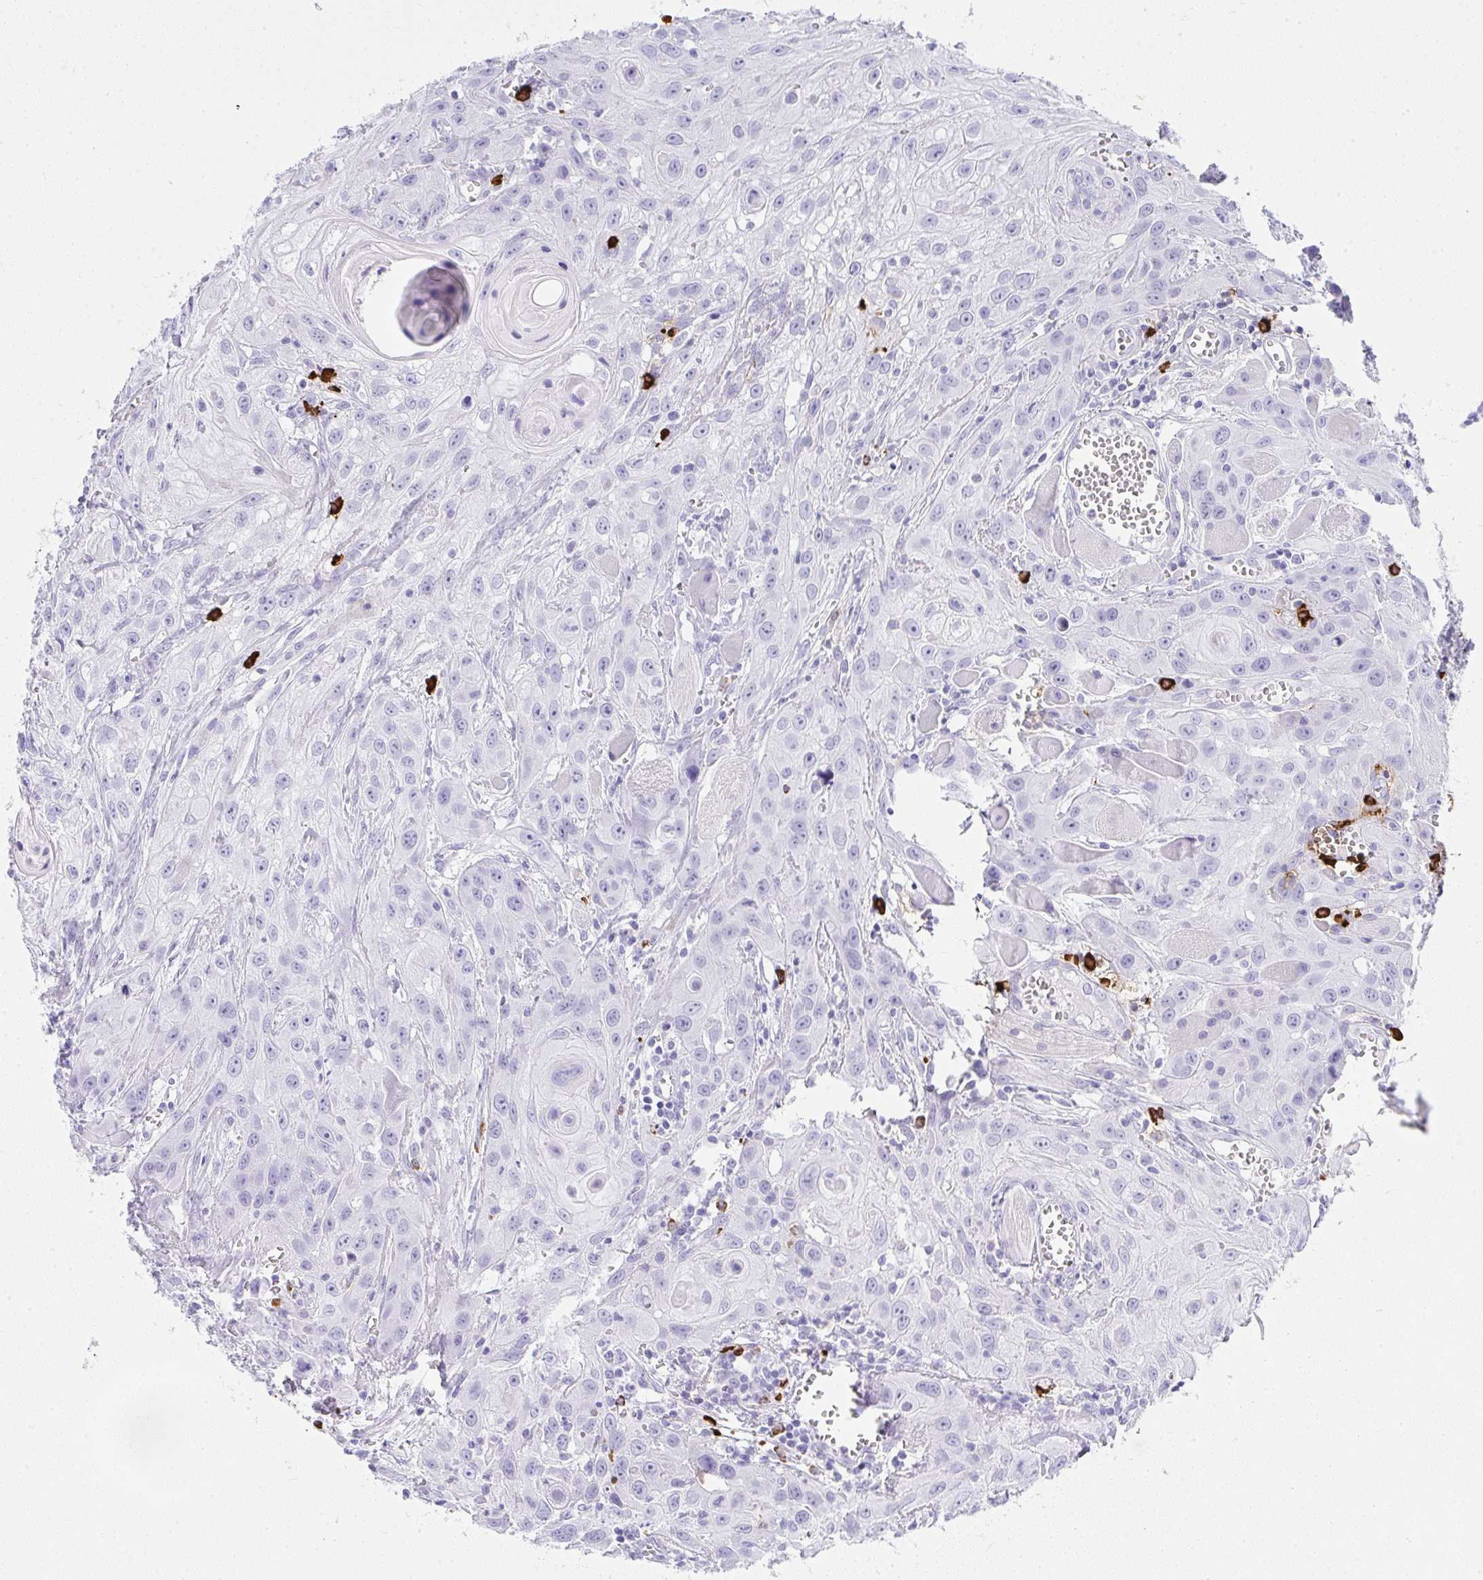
{"staining": {"intensity": "negative", "quantity": "none", "location": "none"}, "tissue": "head and neck cancer", "cell_type": "Tumor cells", "image_type": "cancer", "snomed": [{"axis": "morphology", "description": "Squamous cell carcinoma, NOS"}, {"axis": "topography", "description": "Oral tissue"}, {"axis": "topography", "description": "Head-Neck"}], "caption": "High magnification brightfield microscopy of head and neck cancer stained with DAB (3,3'-diaminobenzidine) (brown) and counterstained with hematoxylin (blue): tumor cells show no significant staining.", "gene": "CDADC1", "patient": {"sex": "male", "age": 58}}